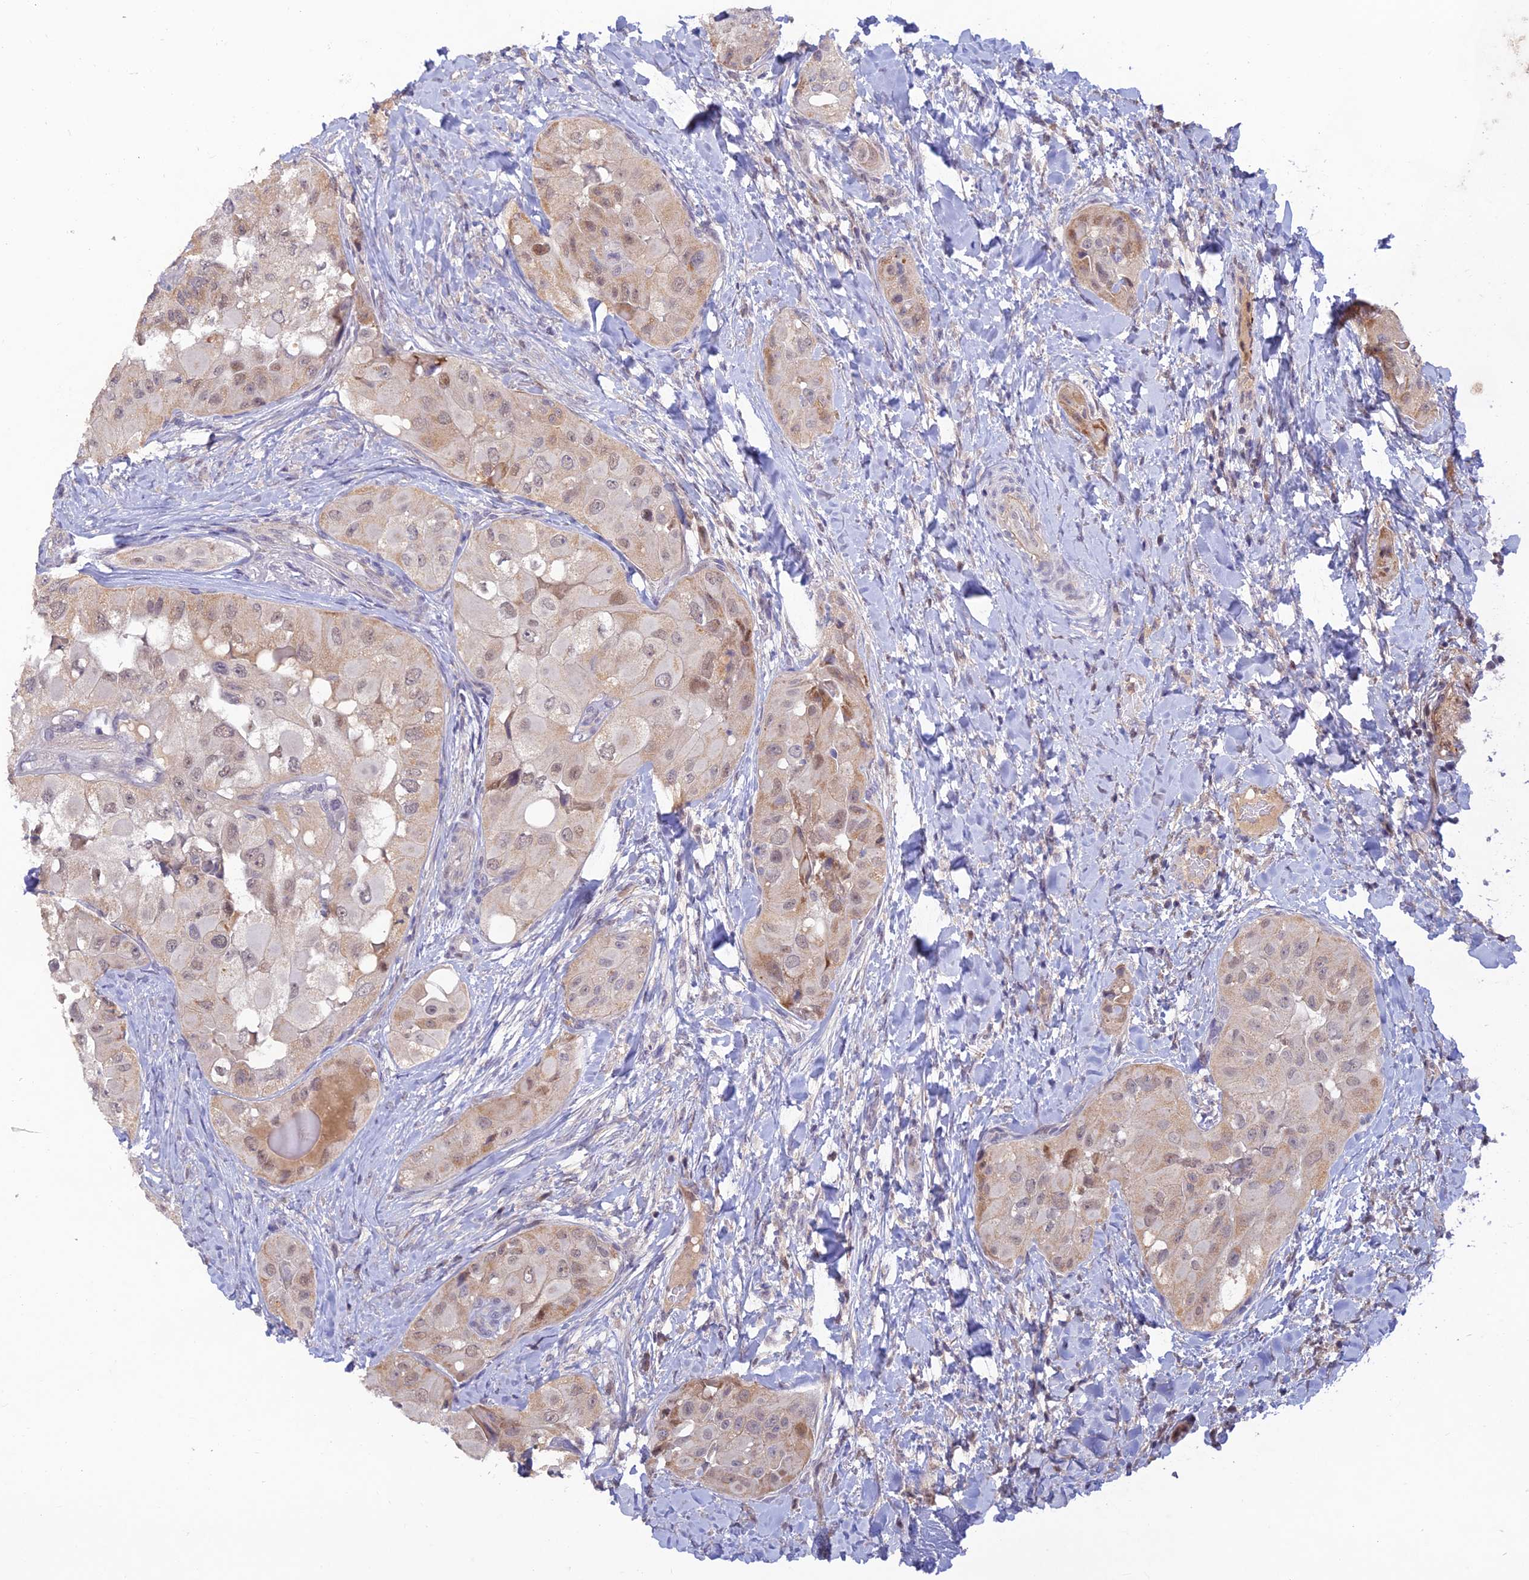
{"staining": {"intensity": "weak", "quantity": ">75%", "location": "cytoplasmic/membranous,nuclear"}, "tissue": "thyroid cancer", "cell_type": "Tumor cells", "image_type": "cancer", "snomed": [{"axis": "morphology", "description": "Normal tissue, NOS"}, {"axis": "morphology", "description": "Papillary adenocarcinoma, NOS"}, {"axis": "topography", "description": "Thyroid gland"}], "caption": "Thyroid papillary adenocarcinoma stained for a protein (brown) exhibits weak cytoplasmic/membranous and nuclear positive staining in about >75% of tumor cells.", "gene": "FASTKD5", "patient": {"sex": "female", "age": 59}}